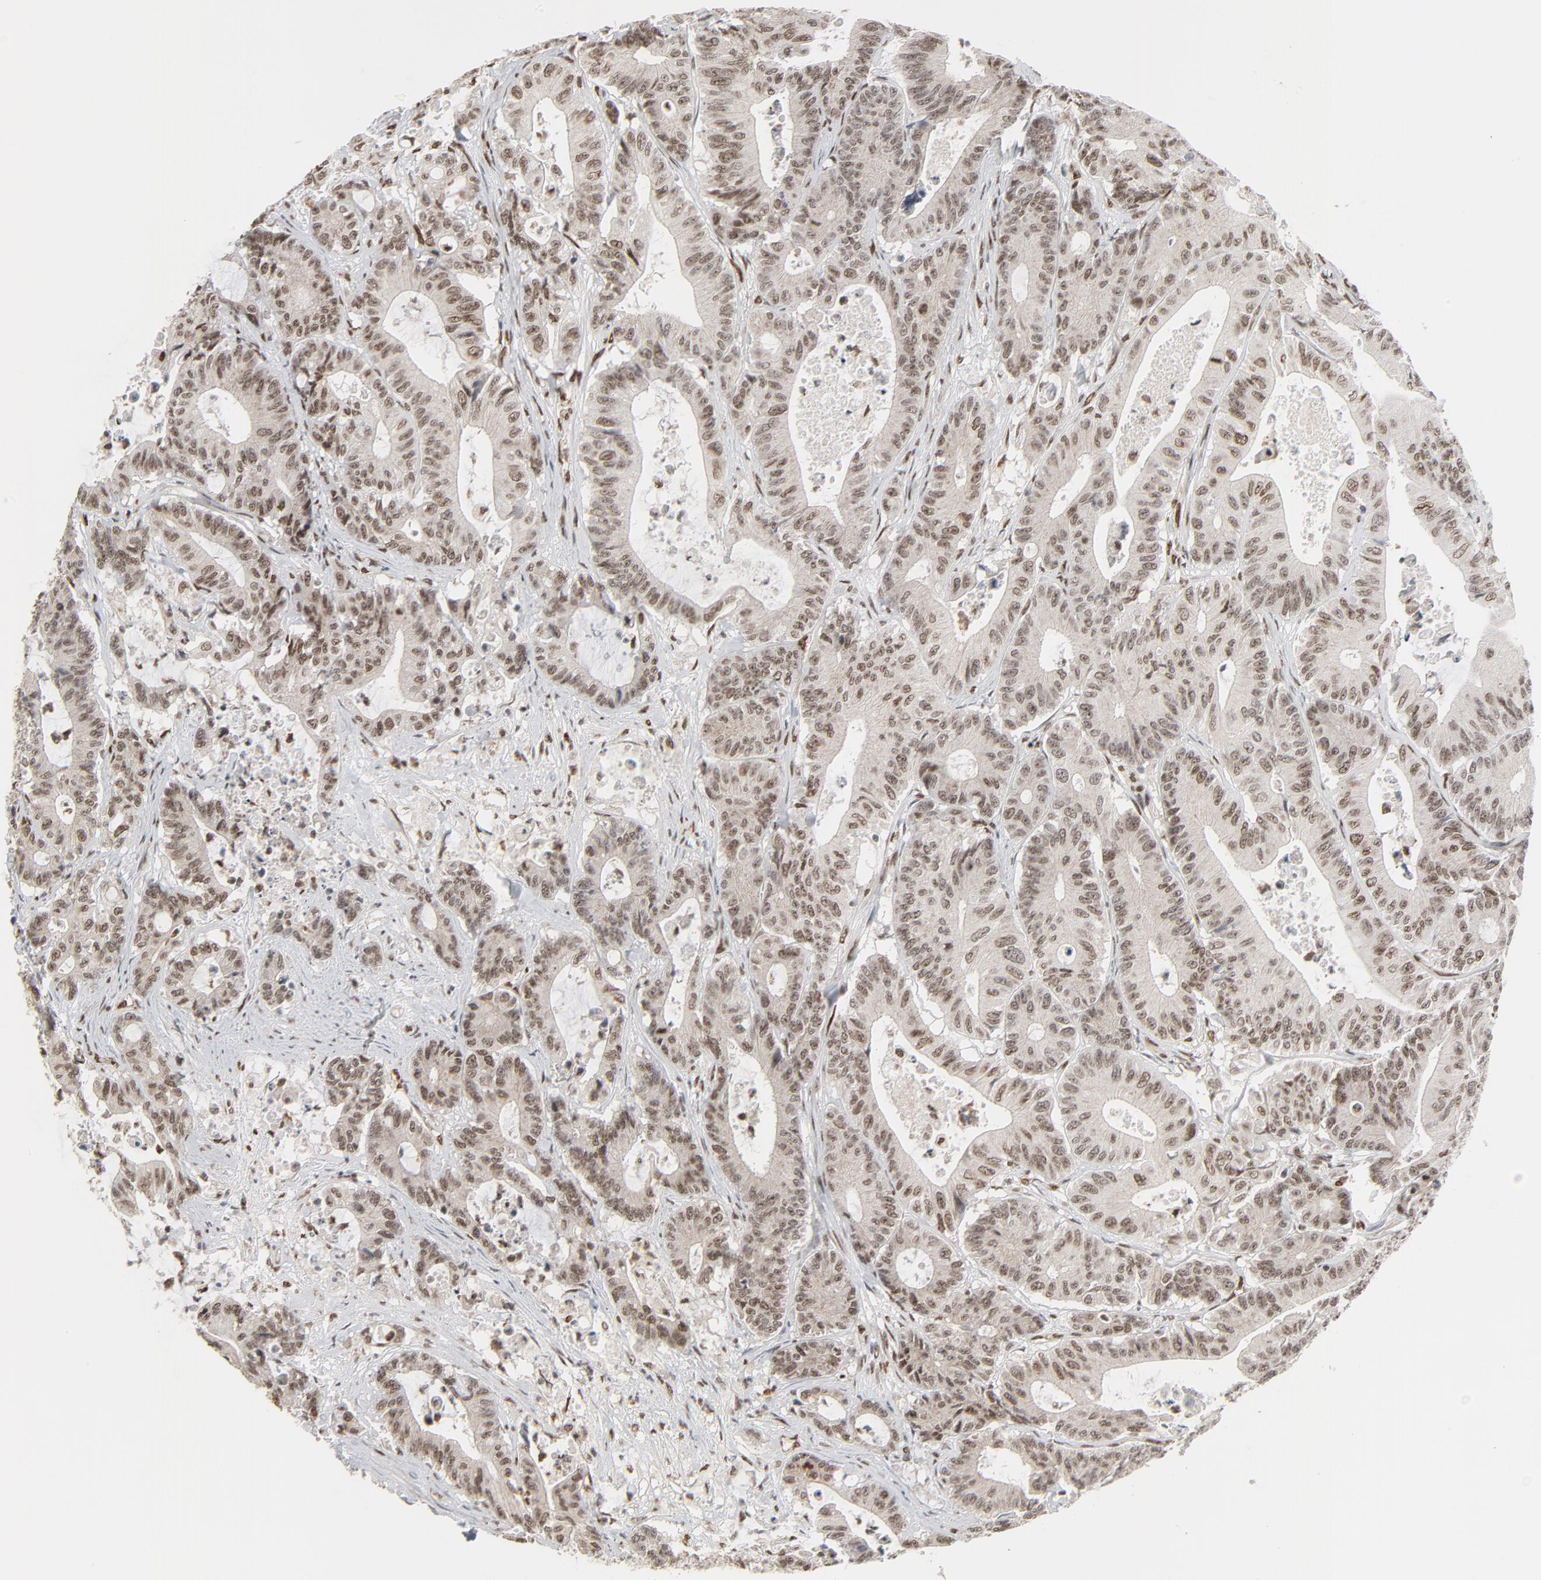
{"staining": {"intensity": "moderate", "quantity": ">75%", "location": "nuclear"}, "tissue": "colorectal cancer", "cell_type": "Tumor cells", "image_type": "cancer", "snomed": [{"axis": "morphology", "description": "Adenocarcinoma, NOS"}, {"axis": "topography", "description": "Colon"}], "caption": "Brown immunohistochemical staining in adenocarcinoma (colorectal) exhibits moderate nuclear positivity in approximately >75% of tumor cells.", "gene": "CUX1", "patient": {"sex": "female", "age": 84}}